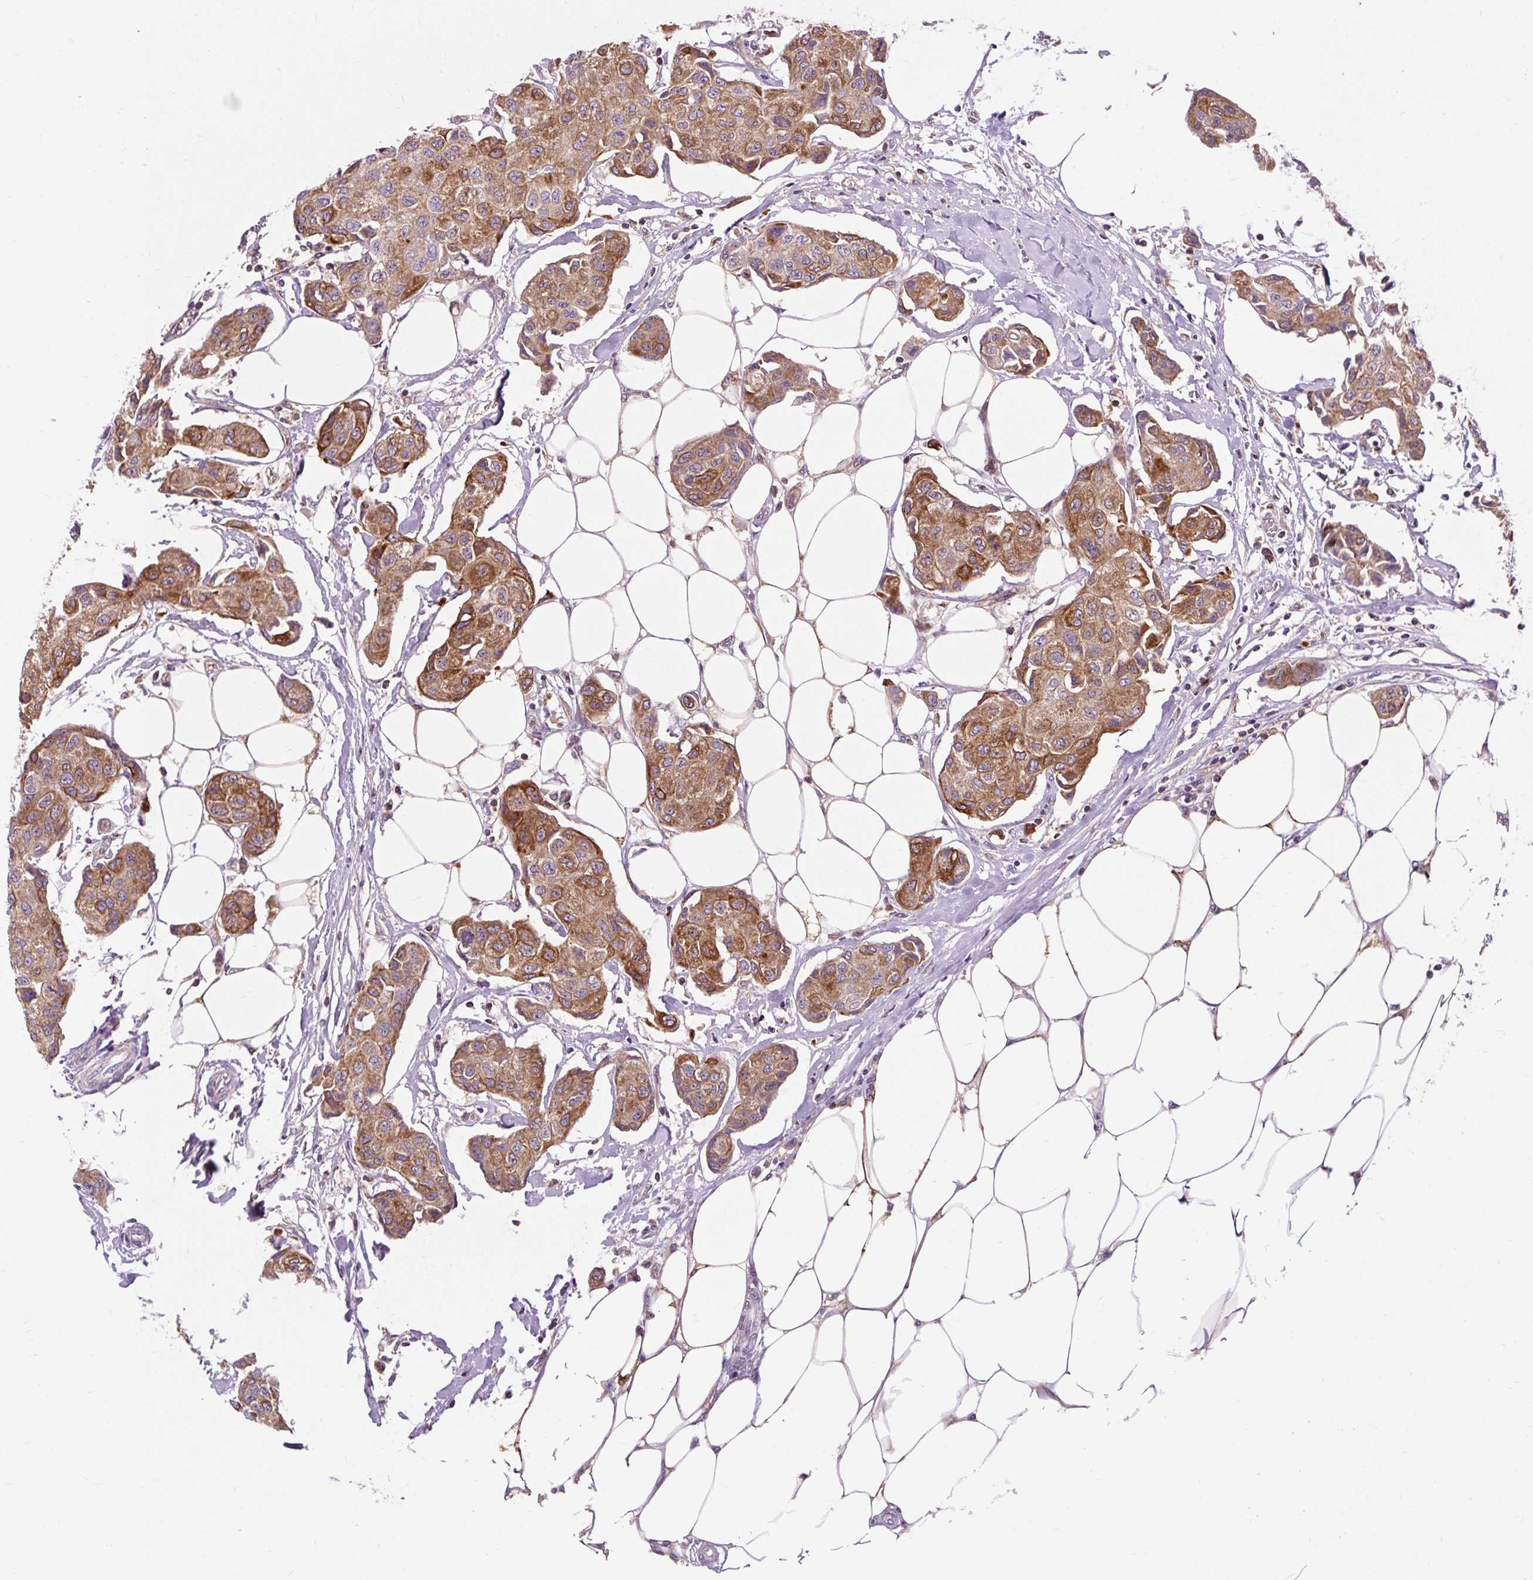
{"staining": {"intensity": "moderate", "quantity": ">75%", "location": "cytoplasmic/membranous"}, "tissue": "breast cancer", "cell_type": "Tumor cells", "image_type": "cancer", "snomed": [{"axis": "morphology", "description": "Duct carcinoma"}, {"axis": "topography", "description": "Breast"}, {"axis": "topography", "description": "Lymph node"}], "caption": "This is an image of IHC staining of breast intraductal carcinoma, which shows moderate positivity in the cytoplasmic/membranous of tumor cells.", "gene": "PCDHGB3", "patient": {"sex": "female", "age": 80}}